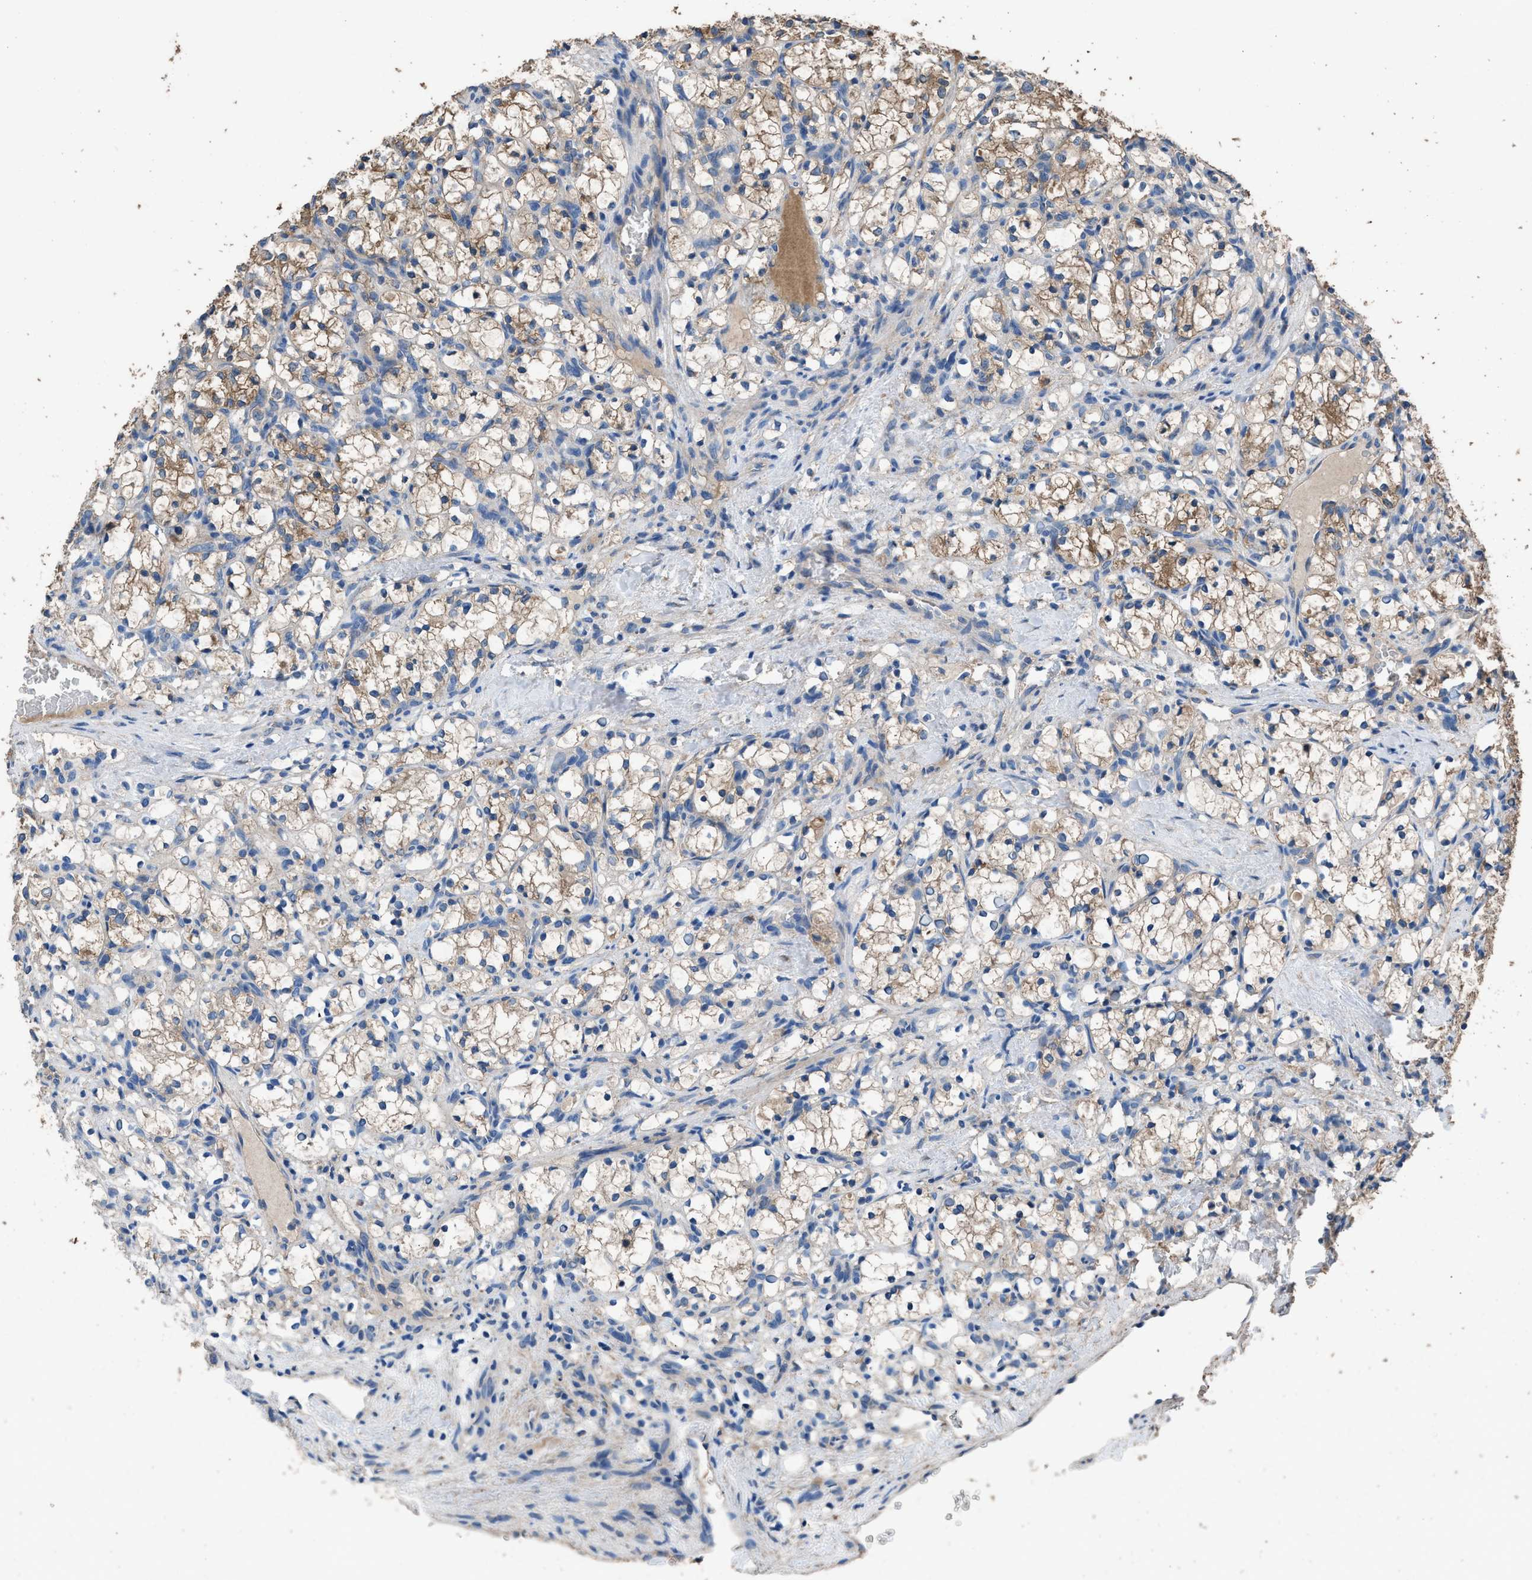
{"staining": {"intensity": "moderate", "quantity": "<25%", "location": "cytoplasmic/membranous"}, "tissue": "renal cancer", "cell_type": "Tumor cells", "image_type": "cancer", "snomed": [{"axis": "morphology", "description": "Adenocarcinoma, NOS"}, {"axis": "topography", "description": "Kidney"}], "caption": "Tumor cells exhibit low levels of moderate cytoplasmic/membranous staining in approximately <25% of cells in human renal cancer (adenocarcinoma). (DAB (3,3'-diaminobenzidine) = brown stain, brightfield microscopy at high magnification).", "gene": "ITSN1", "patient": {"sex": "female", "age": 69}}